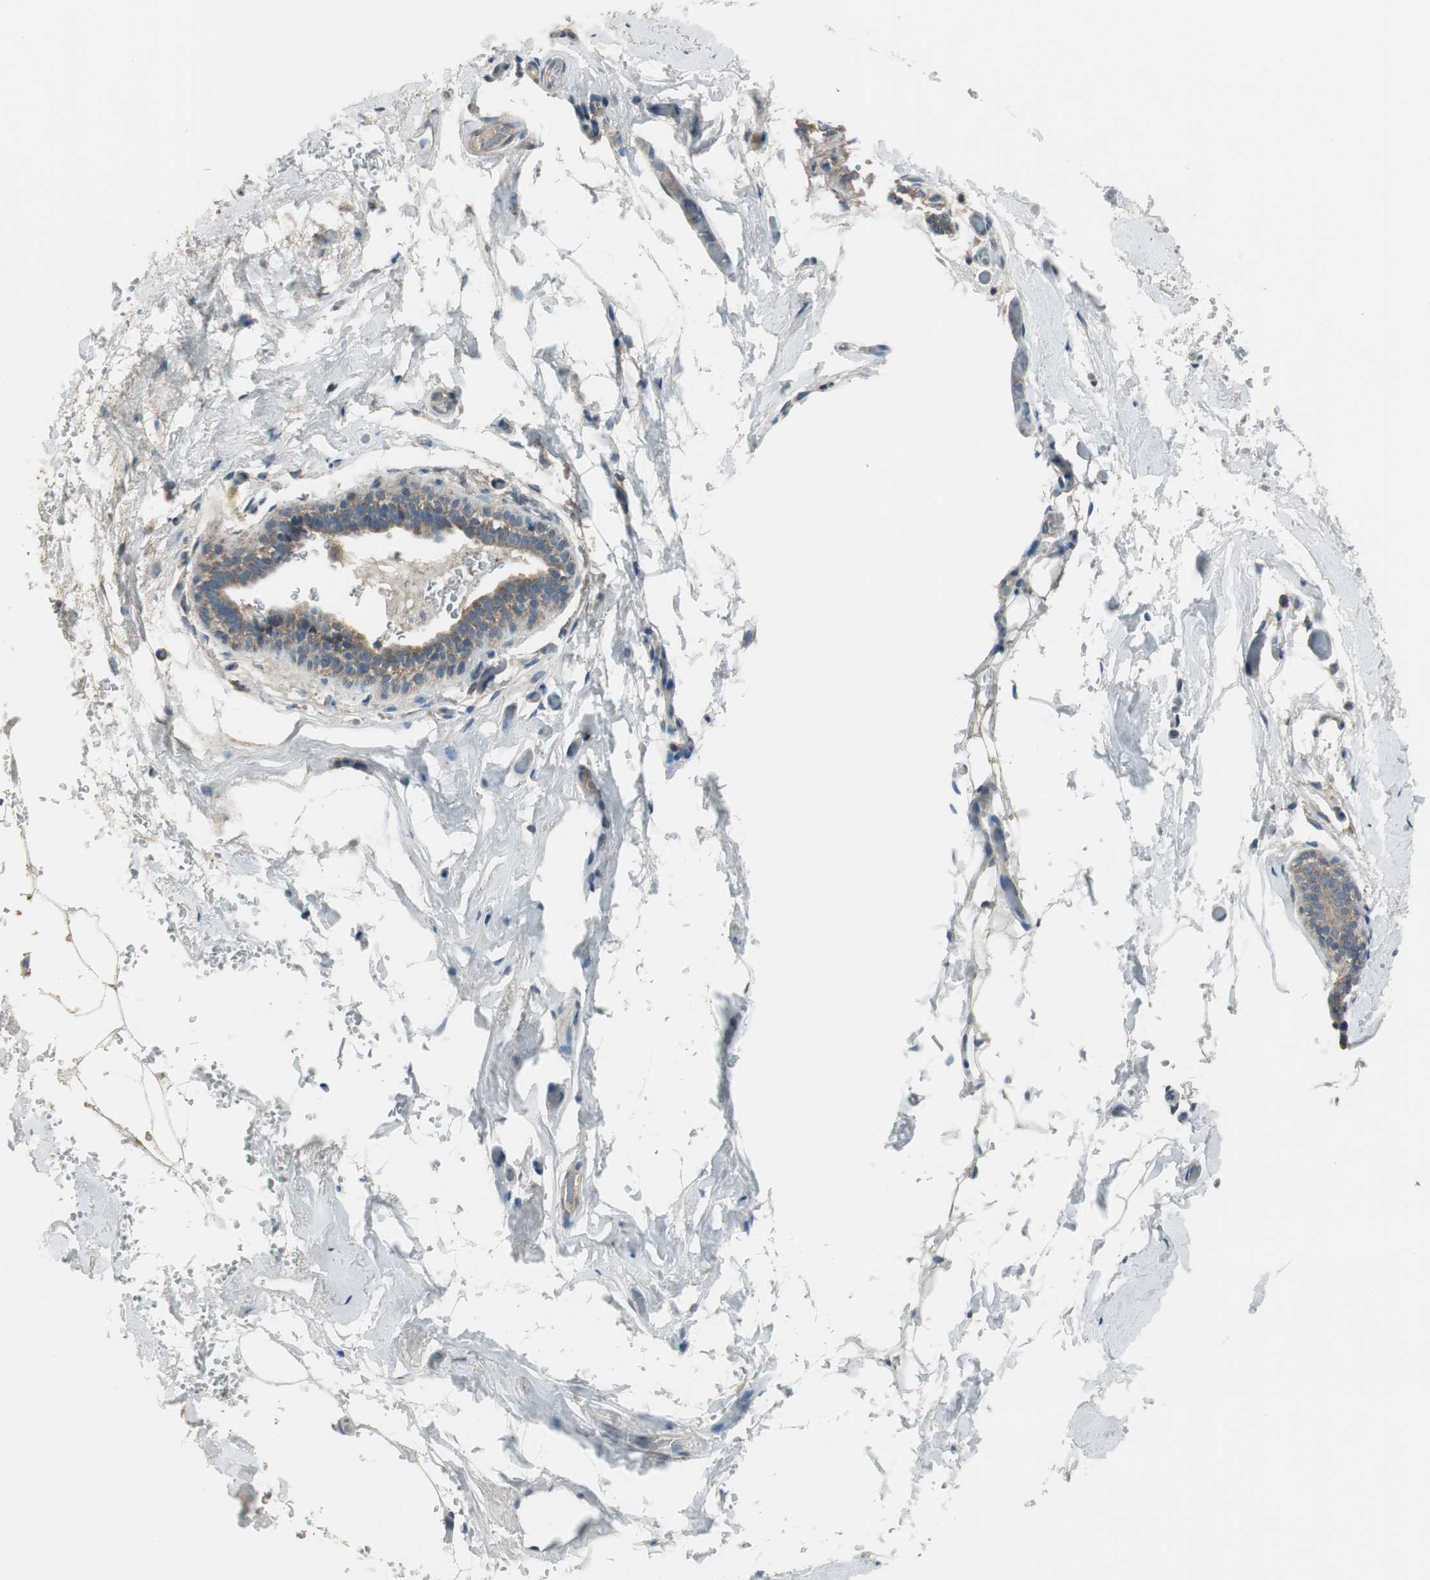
{"staining": {"intensity": "negative", "quantity": "none", "location": "none"}, "tissue": "breast", "cell_type": "Adipocytes", "image_type": "normal", "snomed": [{"axis": "morphology", "description": "Normal tissue, NOS"}, {"axis": "topography", "description": "Breast"}, {"axis": "topography", "description": "Soft tissue"}], "caption": "A high-resolution photomicrograph shows immunohistochemistry staining of benign breast, which reveals no significant expression in adipocytes.", "gene": "MSTO1", "patient": {"sex": "female", "age": 75}}